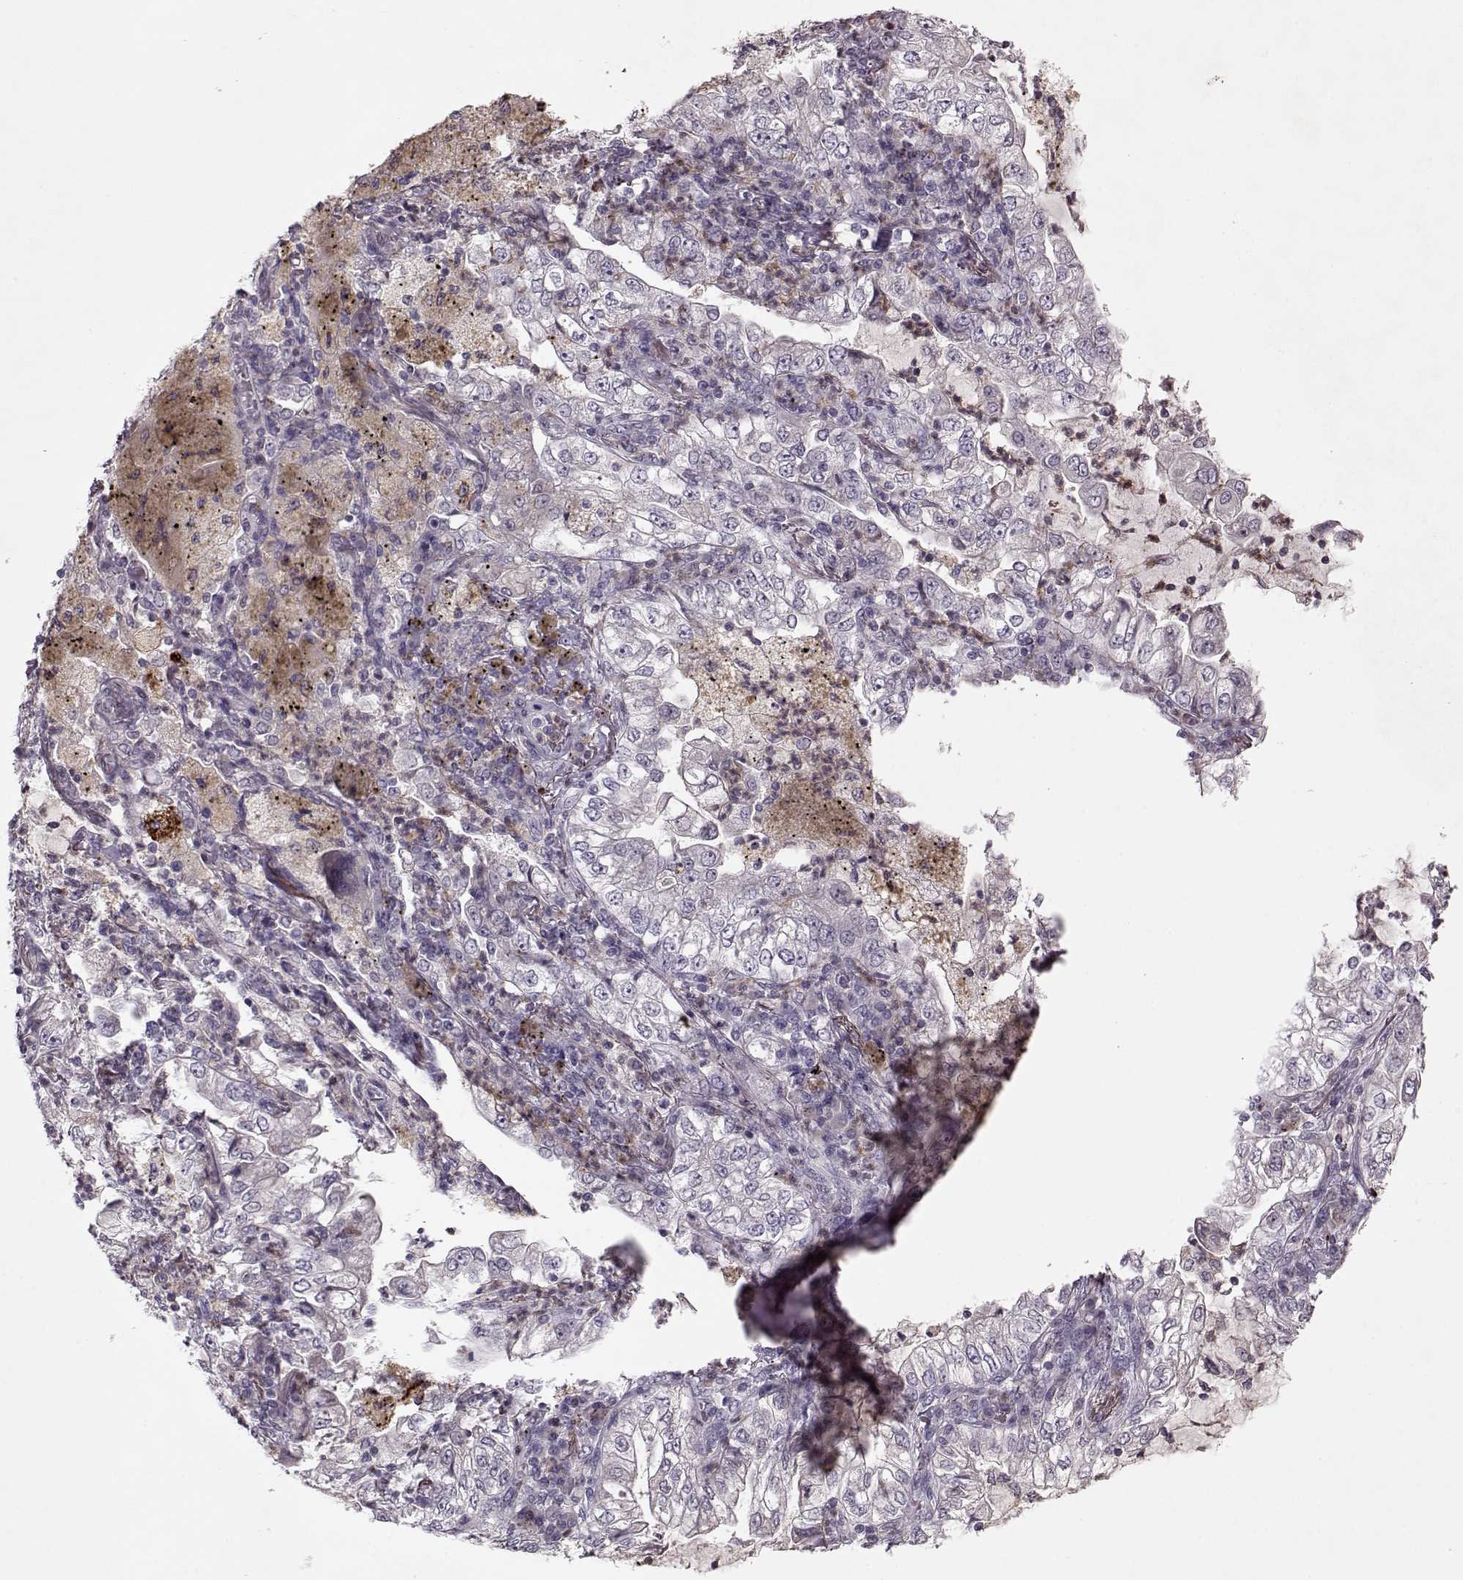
{"staining": {"intensity": "negative", "quantity": "none", "location": "none"}, "tissue": "lung cancer", "cell_type": "Tumor cells", "image_type": "cancer", "snomed": [{"axis": "morphology", "description": "Adenocarcinoma, NOS"}, {"axis": "topography", "description": "Lung"}], "caption": "Tumor cells are negative for brown protein staining in lung adenocarcinoma.", "gene": "ACOT11", "patient": {"sex": "female", "age": 73}}